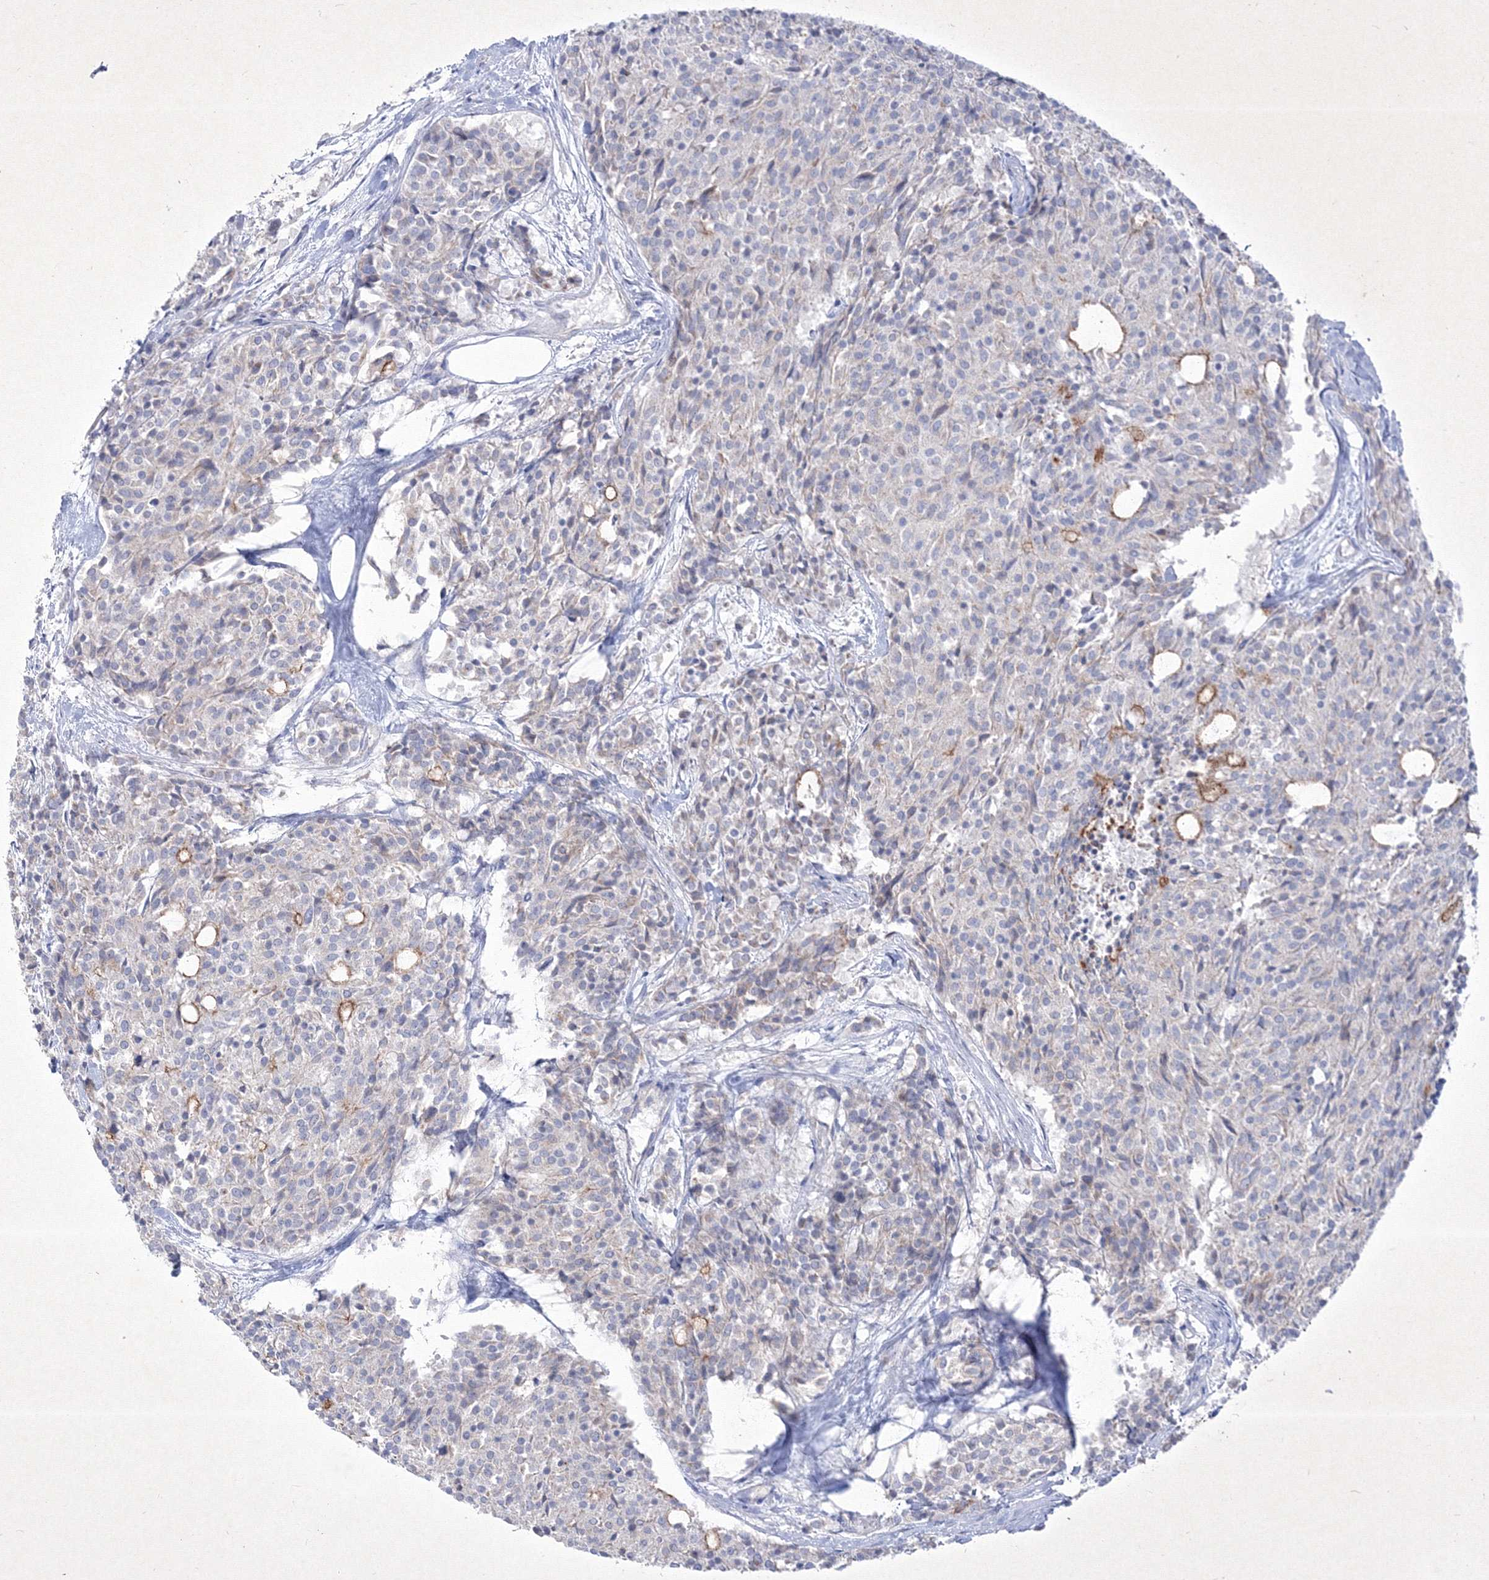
{"staining": {"intensity": "moderate", "quantity": "<25%", "location": "cytoplasmic/membranous"}, "tissue": "carcinoid", "cell_type": "Tumor cells", "image_type": "cancer", "snomed": [{"axis": "morphology", "description": "Carcinoid, malignant, NOS"}, {"axis": "topography", "description": "Pancreas"}], "caption": "Immunohistochemical staining of carcinoid reveals moderate cytoplasmic/membranous protein staining in about <25% of tumor cells.", "gene": "TMEM139", "patient": {"sex": "female", "age": 54}}